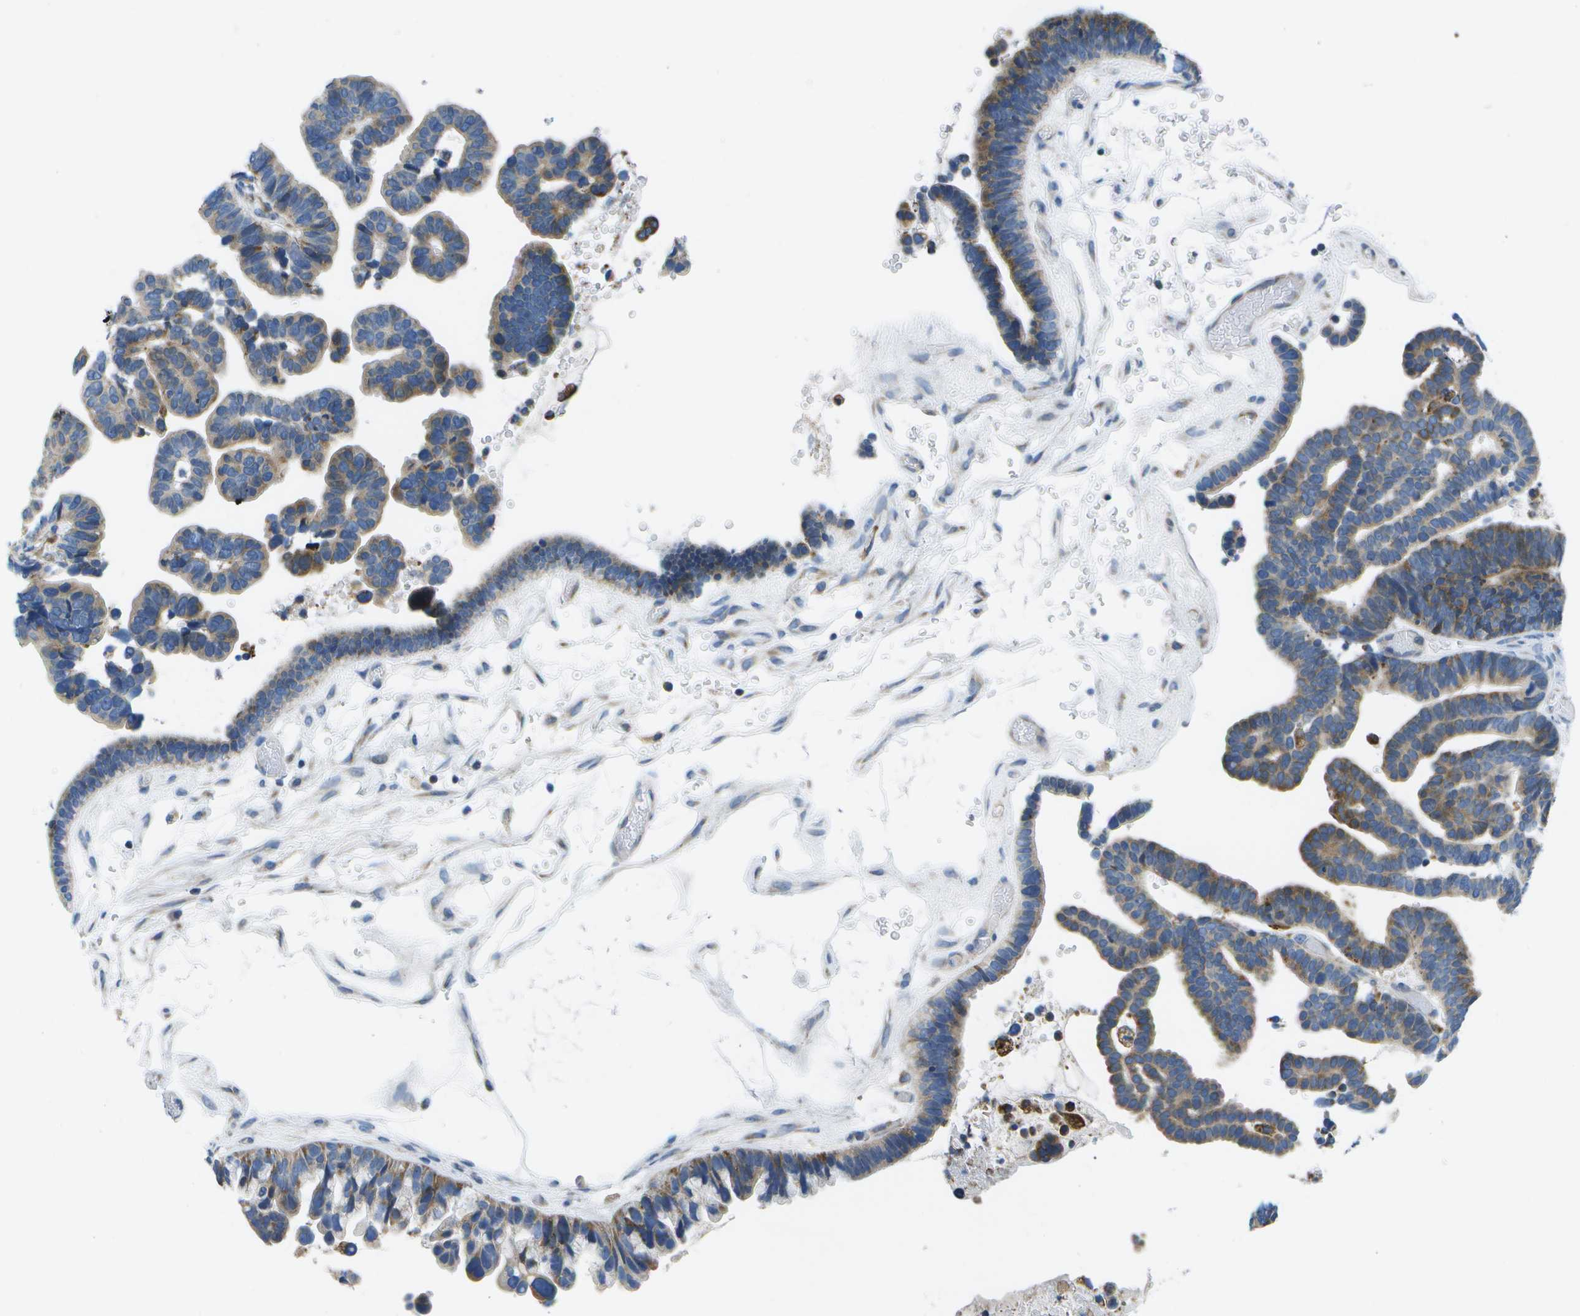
{"staining": {"intensity": "moderate", "quantity": "25%-75%", "location": "cytoplasmic/membranous"}, "tissue": "ovarian cancer", "cell_type": "Tumor cells", "image_type": "cancer", "snomed": [{"axis": "morphology", "description": "Cystadenocarcinoma, serous, NOS"}, {"axis": "topography", "description": "Ovary"}], "caption": "Human serous cystadenocarcinoma (ovarian) stained with a brown dye exhibits moderate cytoplasmic/membranous positive staining in about 25%-75% of tumor cells.", "gene": "GDF5", "patient": {"sex": "female", "age": 56}}